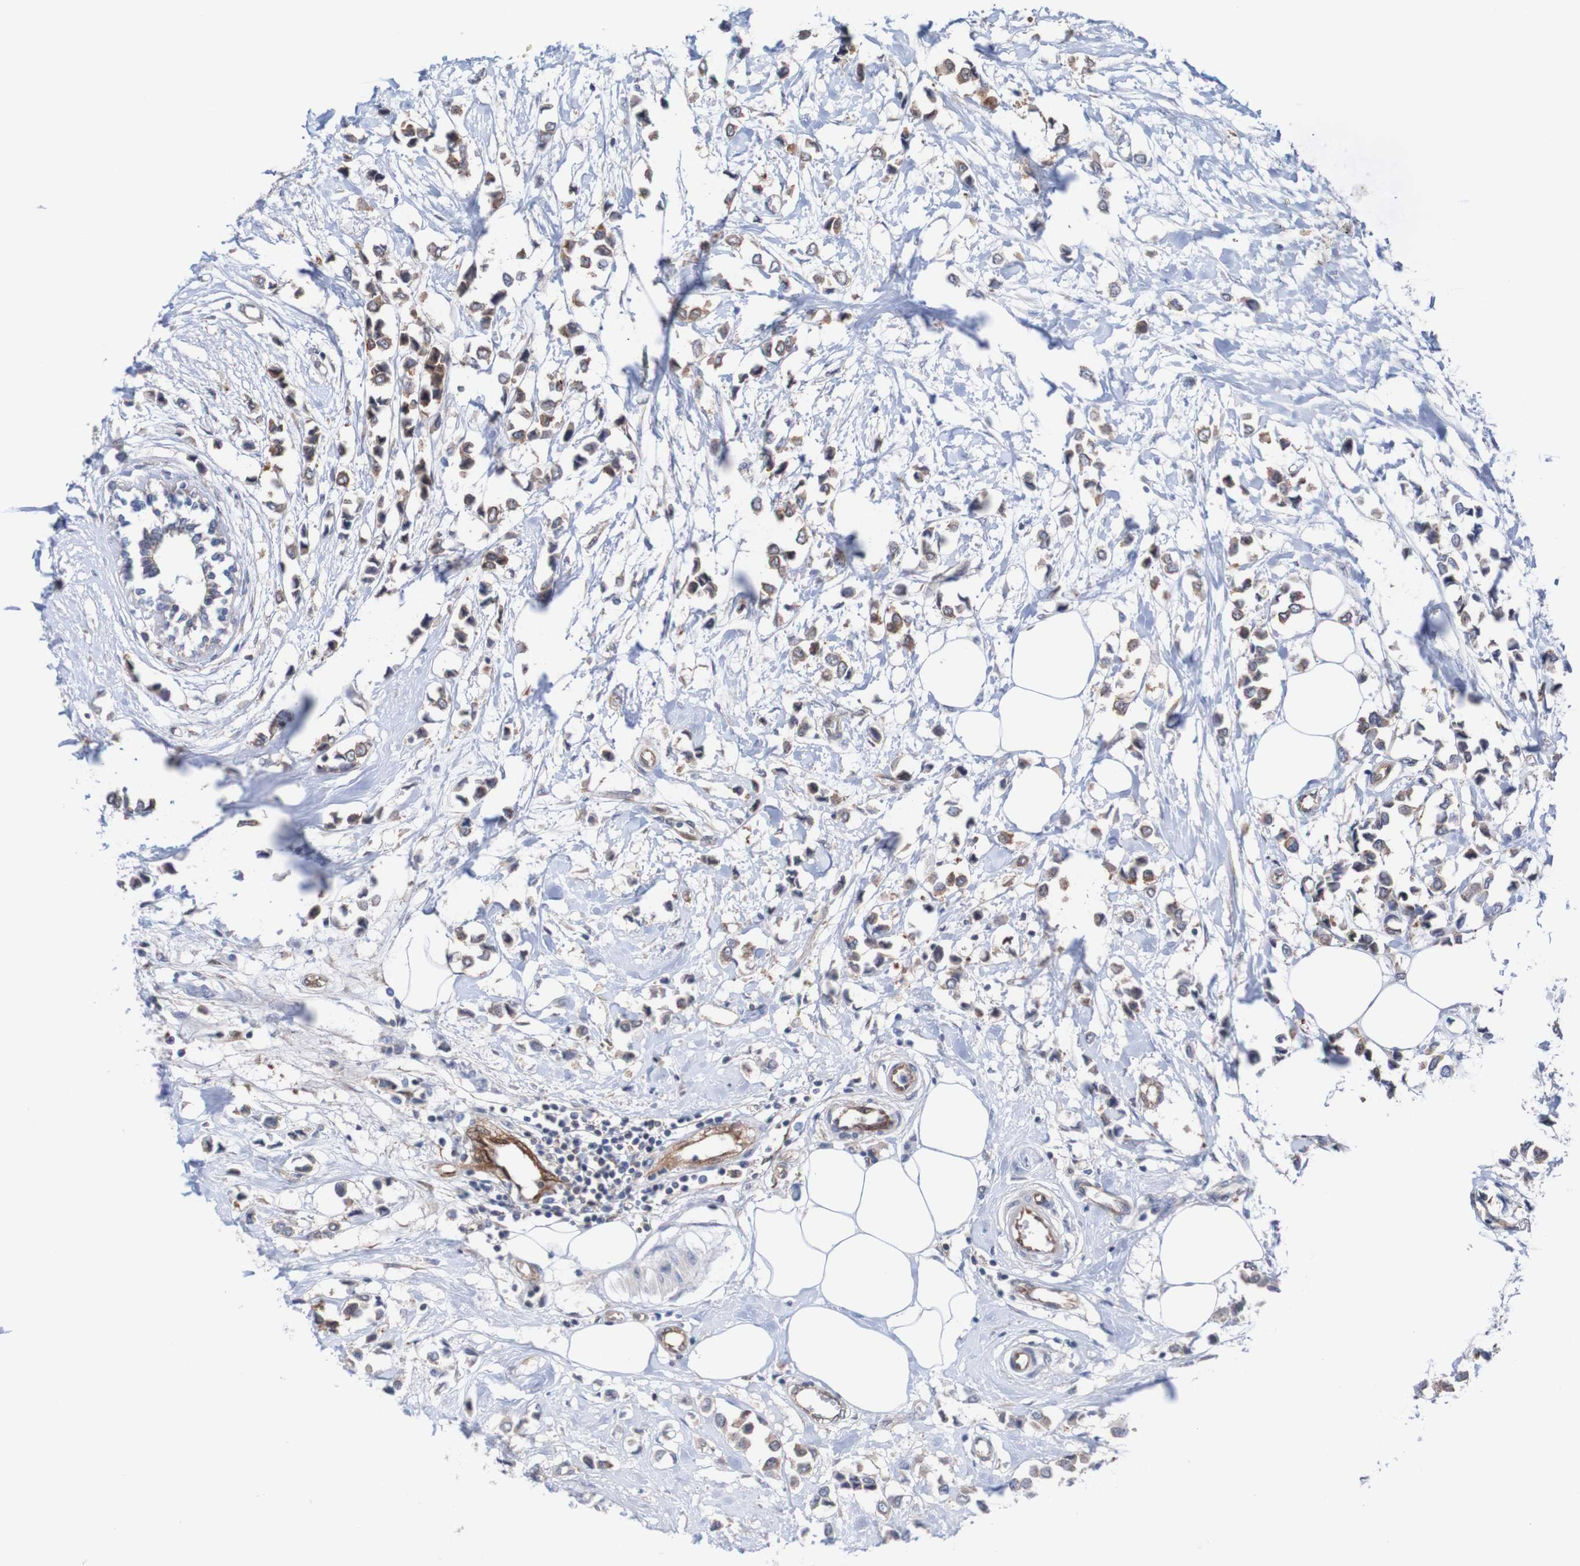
{"staining": {"intensity": "weak", "quantity": ">75%", "location": "cytoplasmic/membranous"}, "tissue": "breast cancer", "cell_type": "Tumor cells", "image_type": "cancer", "snomed": [{"axis": "morphology", "description": "Lobular carcinoma"}, {"axis": "topography", "description": "Breast"}], "caption": "A high-resolution histopathology image shows immunohistochemistry staining of breast cancer, which shows weak cytoplasmic/membranous positivity in about >75% of tumor cells.", "gene": "RIGI", "patient": {"sex": "female", "age": 51}}